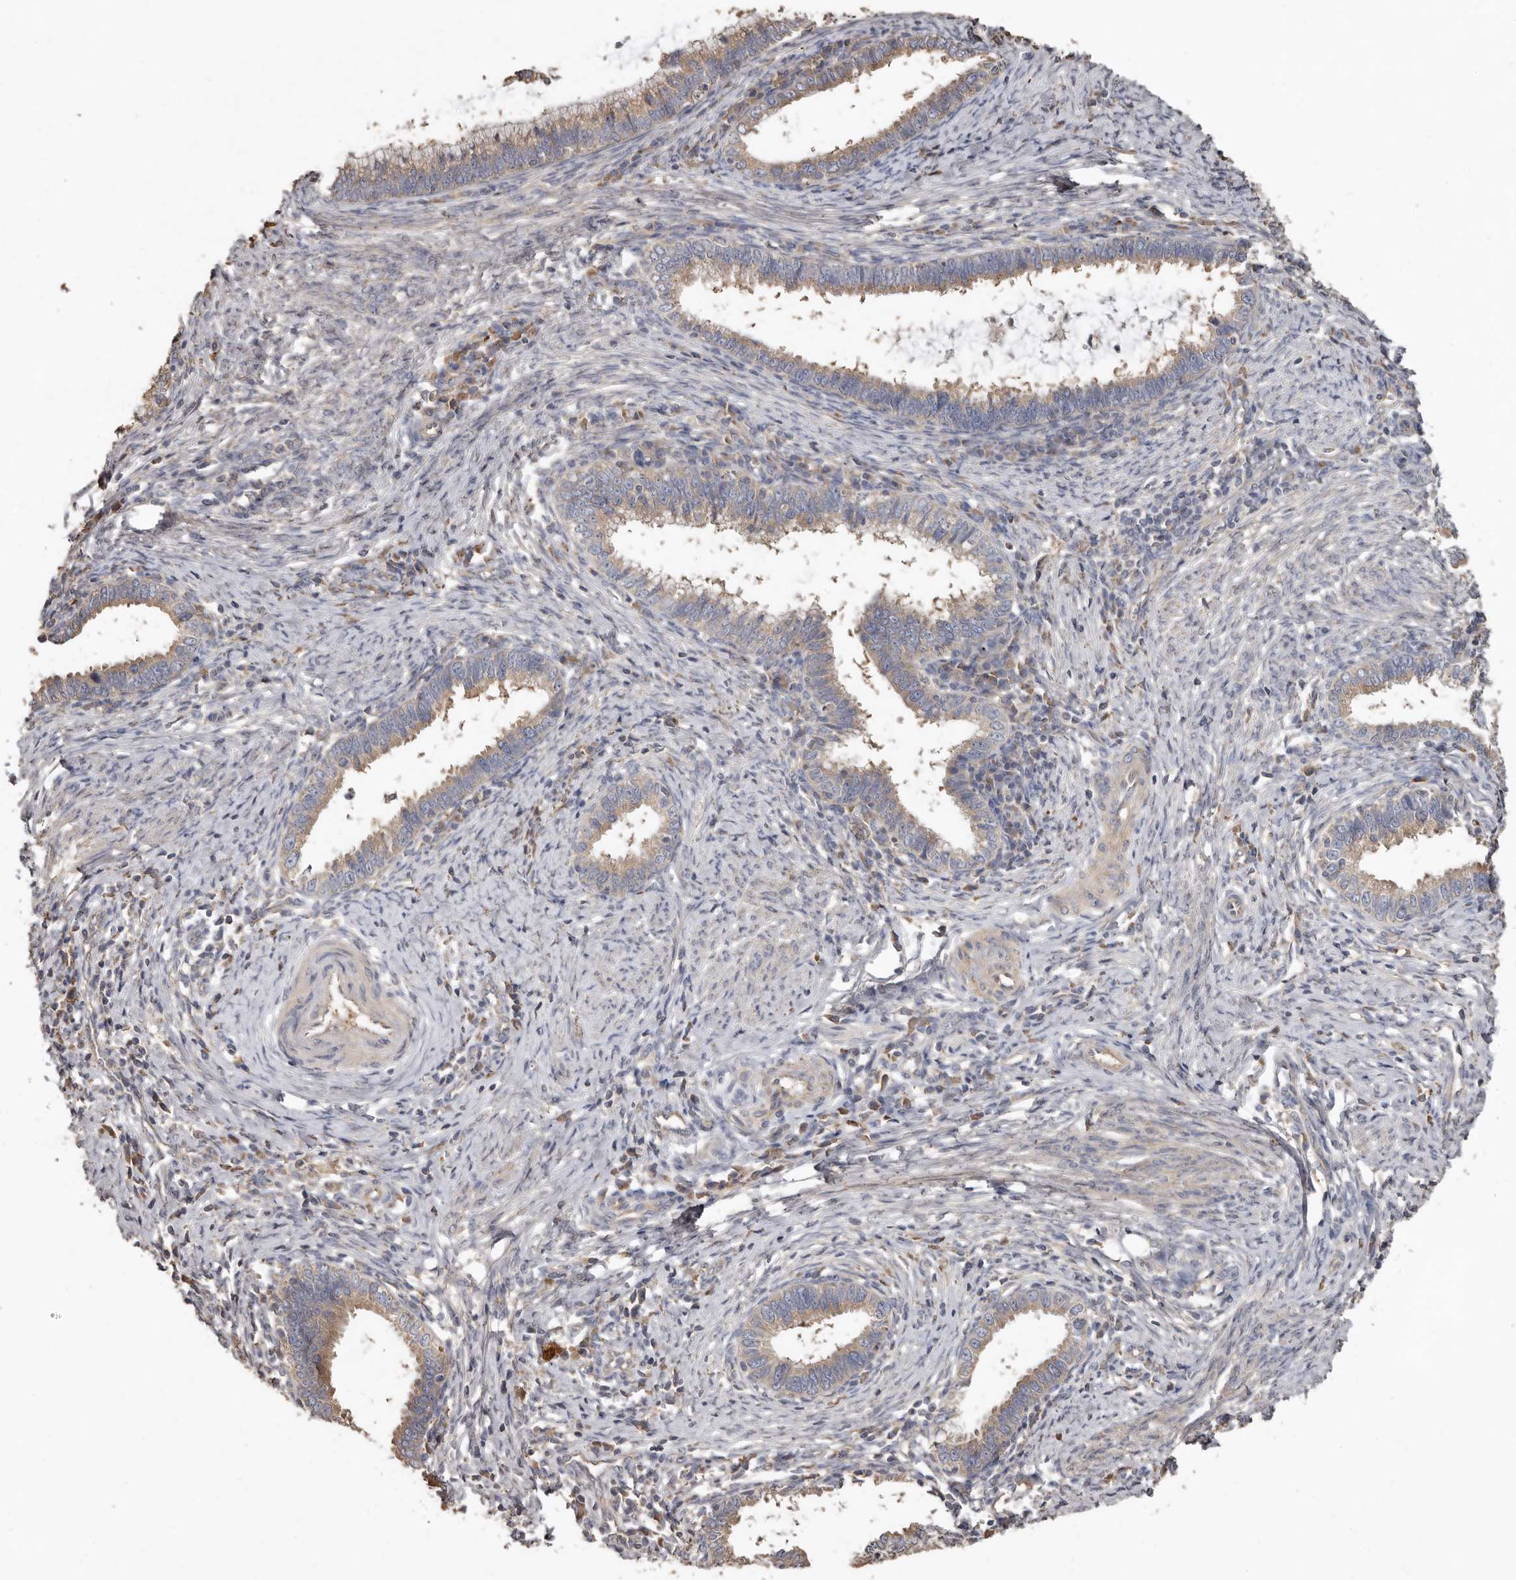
{"staining": {"intensity": "weak", "quantity": ">75%", "location": "cytoplasmic/membranous"}, "tissue": "cervical cancer", "cell_type": "Tumor cells", "image_type": "cancer", "snomed": [{"axis": "morphology", "description": "Adenocarcinoma, NOS"}, {"axis": "topography", "description": "Cervix"}], "caption": "DAB (3,3'-diaminobenzidine) immunohistochemical staining of cervical adenocarcinoma displays weak cytoplasmic/membranous protein expression in about >75% of tumor cells.", "gene": "FLCN", "patient": {"sex": "female", "age": 36}}